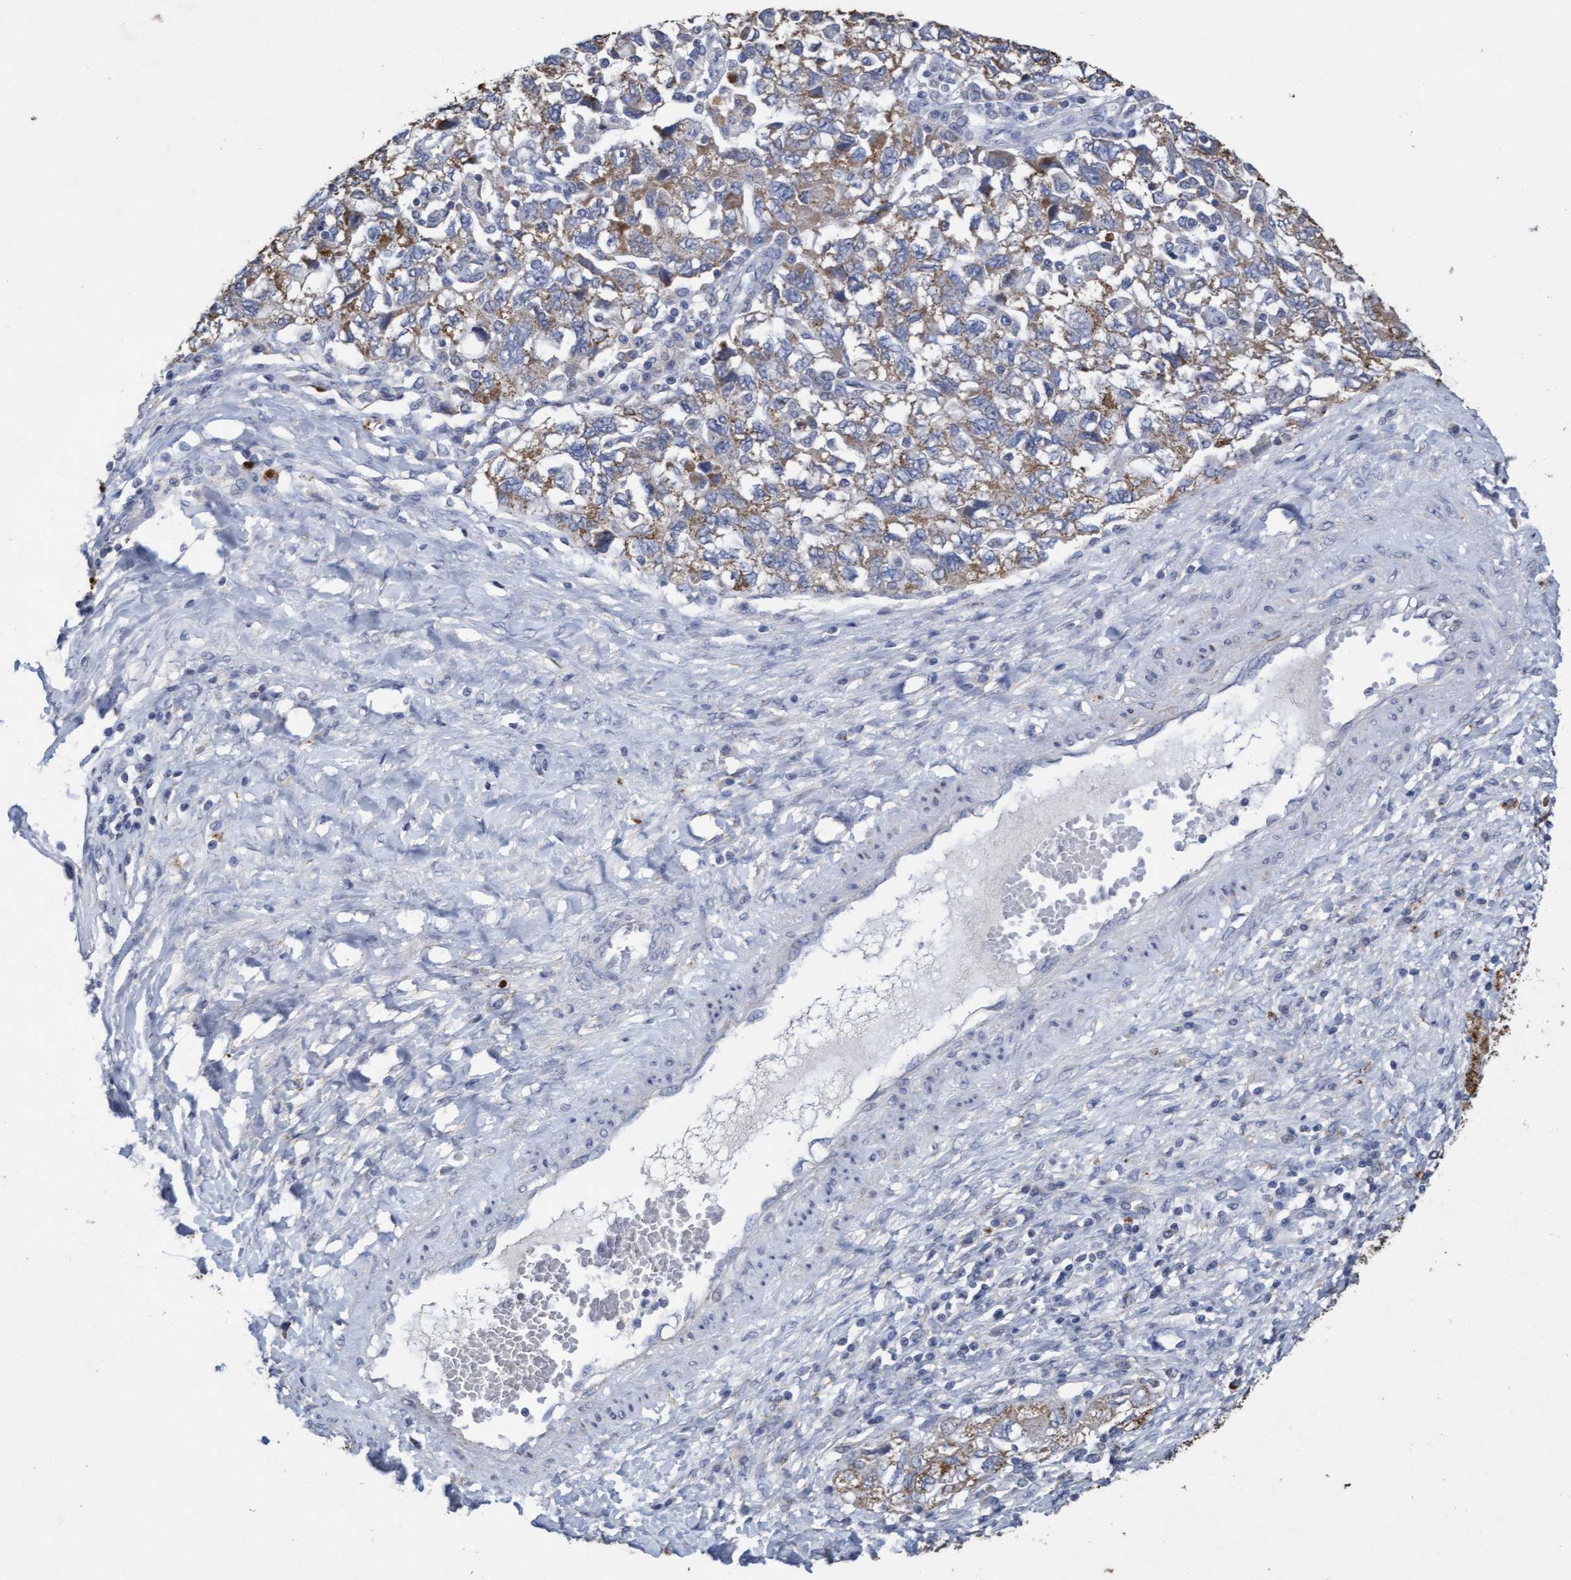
{"staining": {"intensity": "weak", "quantity": ">75%", "location": "cytoplasmic/membranous"}, "tissue": "ovarian cancer", "cell_type": "Tumor cells", "image_type": "cancer", "snomed": [{"axis": "morphology", "description": "Carcinoma, NOS"}, {"axis": "morphology", "description": "Cystadenocarcinoma, serous, NOS"}, {"axis": "topography", "description": "Ovary"}], "caption": "Immunohistochemical staining of human ovarian carcinoma displays low levels of weak cytoplasmic/membranous expression in approximately >75% of tumor cells. The staining was performed using DAB (3,3'-diaminobenzidine) to visualize the protein expression in brown, while the nuclei were stained in blue with hematoxylin (Magnification: 20x).", "gene": "VSIG8", "patient": {"sex": "female", "age": 69}}